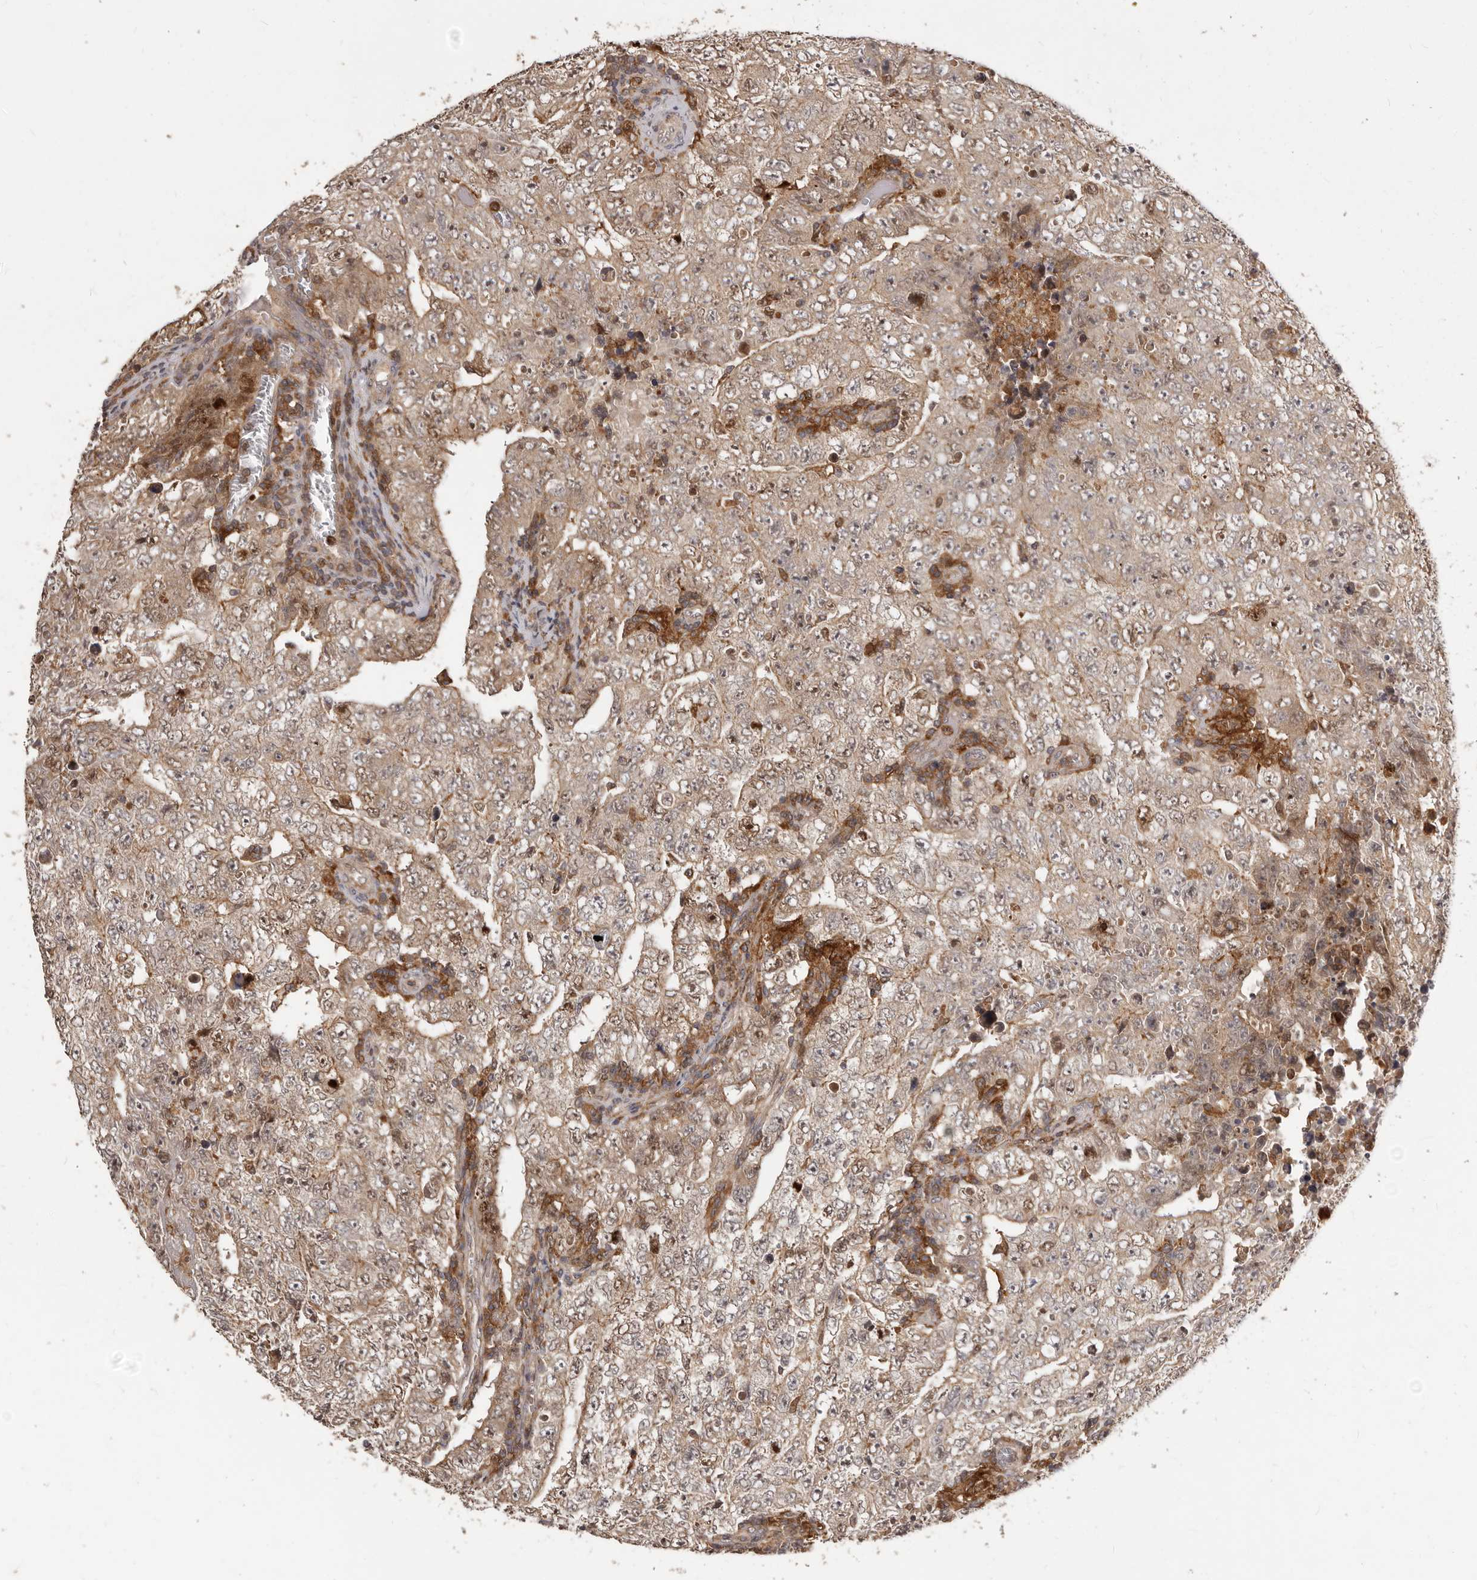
{"staining": {"intensity": "moderate", "quantity": "25%-75%", "location": "nuclear"}, "tissue": "testis cancer", "cell_type": "Tumor cells", "image_type": "cancer", "snomed": [{"axis": "morphology", "description": "Carcinoma, Embryonal, NOS"}, {"axis": "topography", "description": "Testis"}], "caption": "High-magnification brightfield microscopy of testis cancer (embryonal carcinoma) stained with DAB (3,3'-diaminobenzidine) (brown) and counterstained with hematoxylin (blue). tumor cells exhibit moderate nuclear expression is present in about25%-75% of cells.", "gene": "RNF187", "patient": {"sex": "male", "age": 26}}